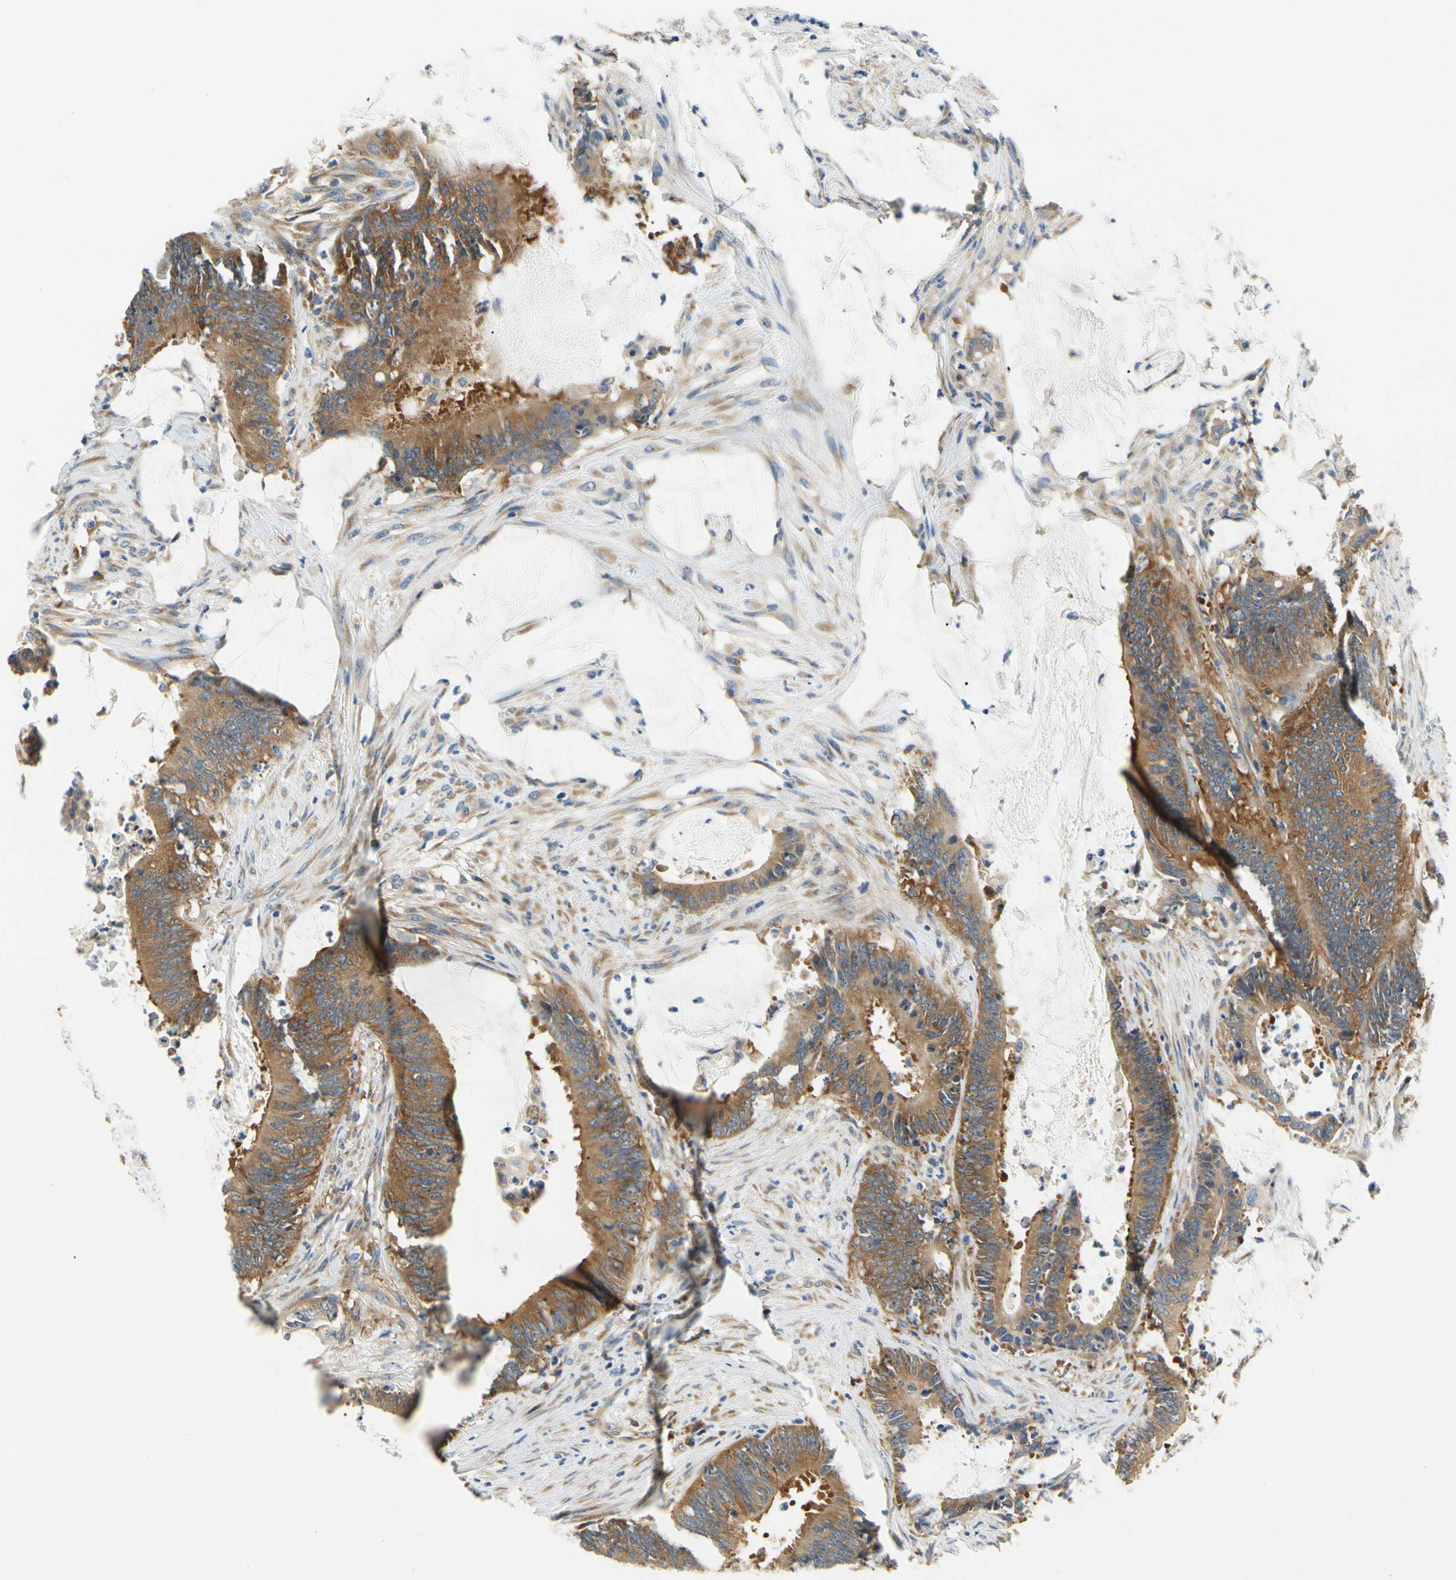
{"staining": {"intensity": "moderate", "quantity": ">75%", "location": "cytoplasmic/membranous"}, "tissue": "colorectal cancer", "cell_type": "Tumor cells", "image_type": "cancer", "snomed": [{"axis": "morphology", "description": "Adenocarcinoma, NOS"}, {"axis": "topography", "description": "Rectum"}], "caption": "Moderate cytoplasmic/membranous staining for a protein is seen in approximately >75% of tumor cells of colorectal cancer using immunohistochemistry.", "gene": "LRRC47", "patient": {"sex": "female", "age": 66}}